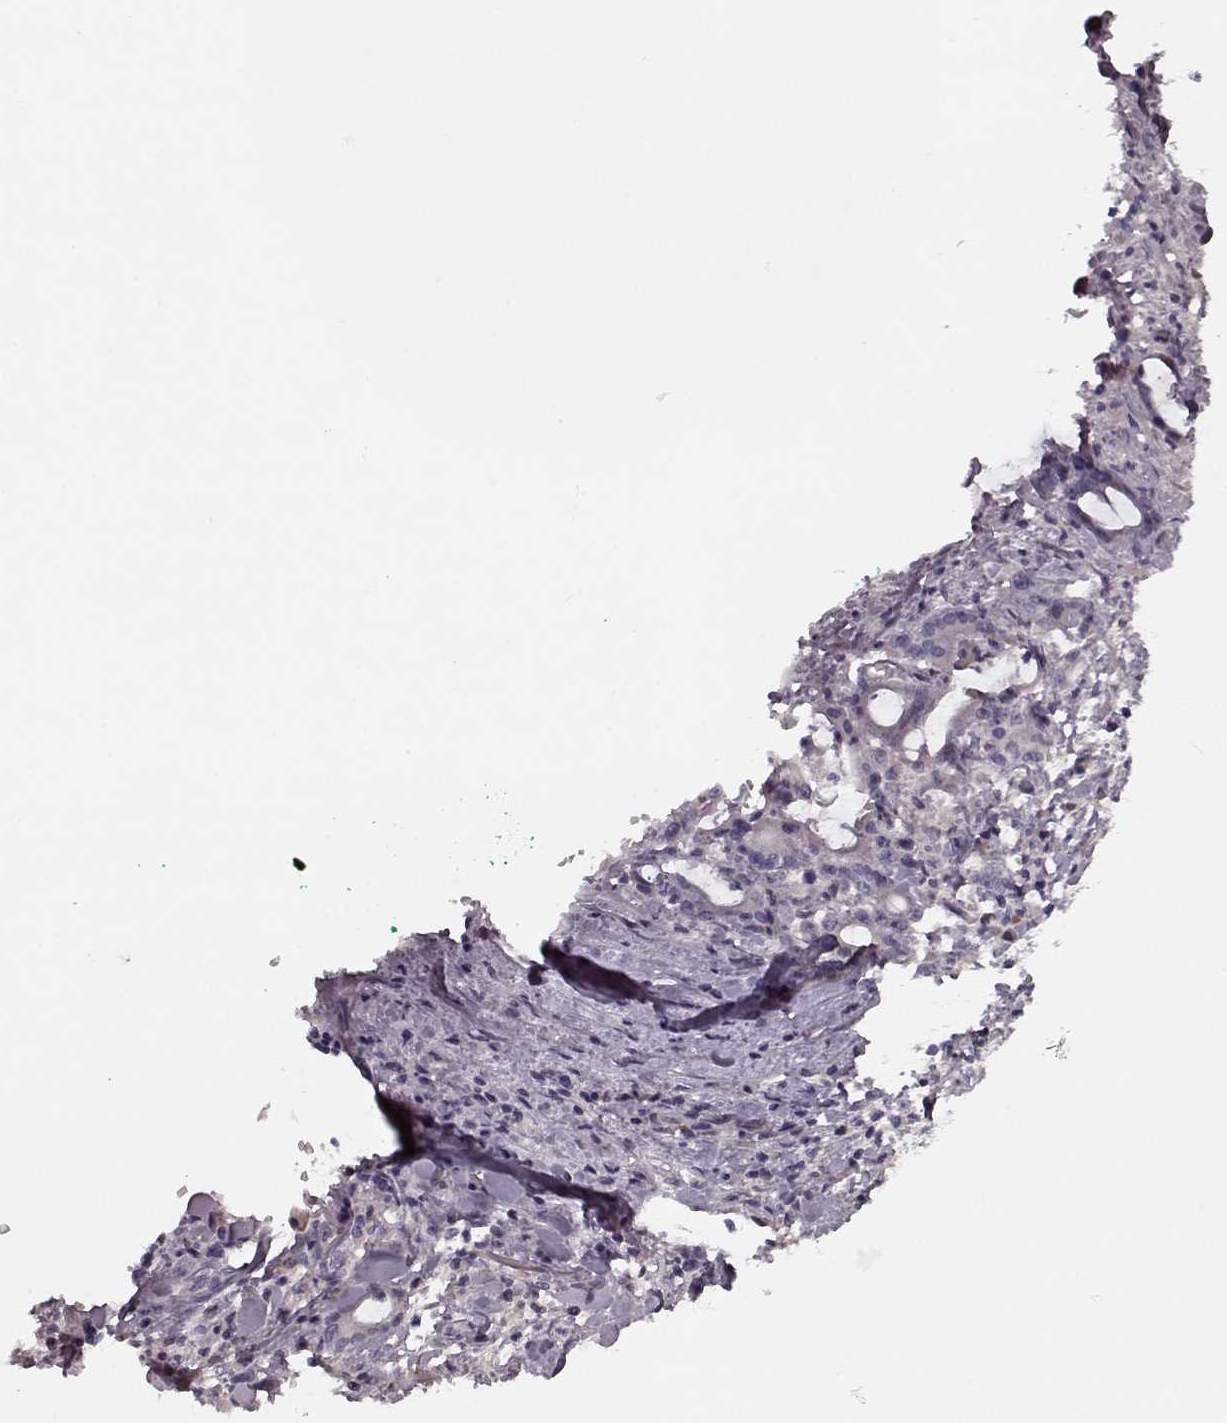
{"staining": {"intensity": "negative", "quantity": "none", "location": "none"}, "tissue": "stomach cancer", "cell_type": "Tumor cells", "image_type": "cancer", "snomed": [{"axis": "morphology", "description": "Adenocarcinoma, NOS"}, {"axis": "topography", "description": "Stomach, upper"}], "caption": "IHC histopathology image of neoplastic tissue: stomach cancer stained with DAB (3,3'-diaminobenzidine) shows no significant protein expression in tumor cells.", "gene": "SLAIN2", "patient": {"sex": "male", "age": 68}}